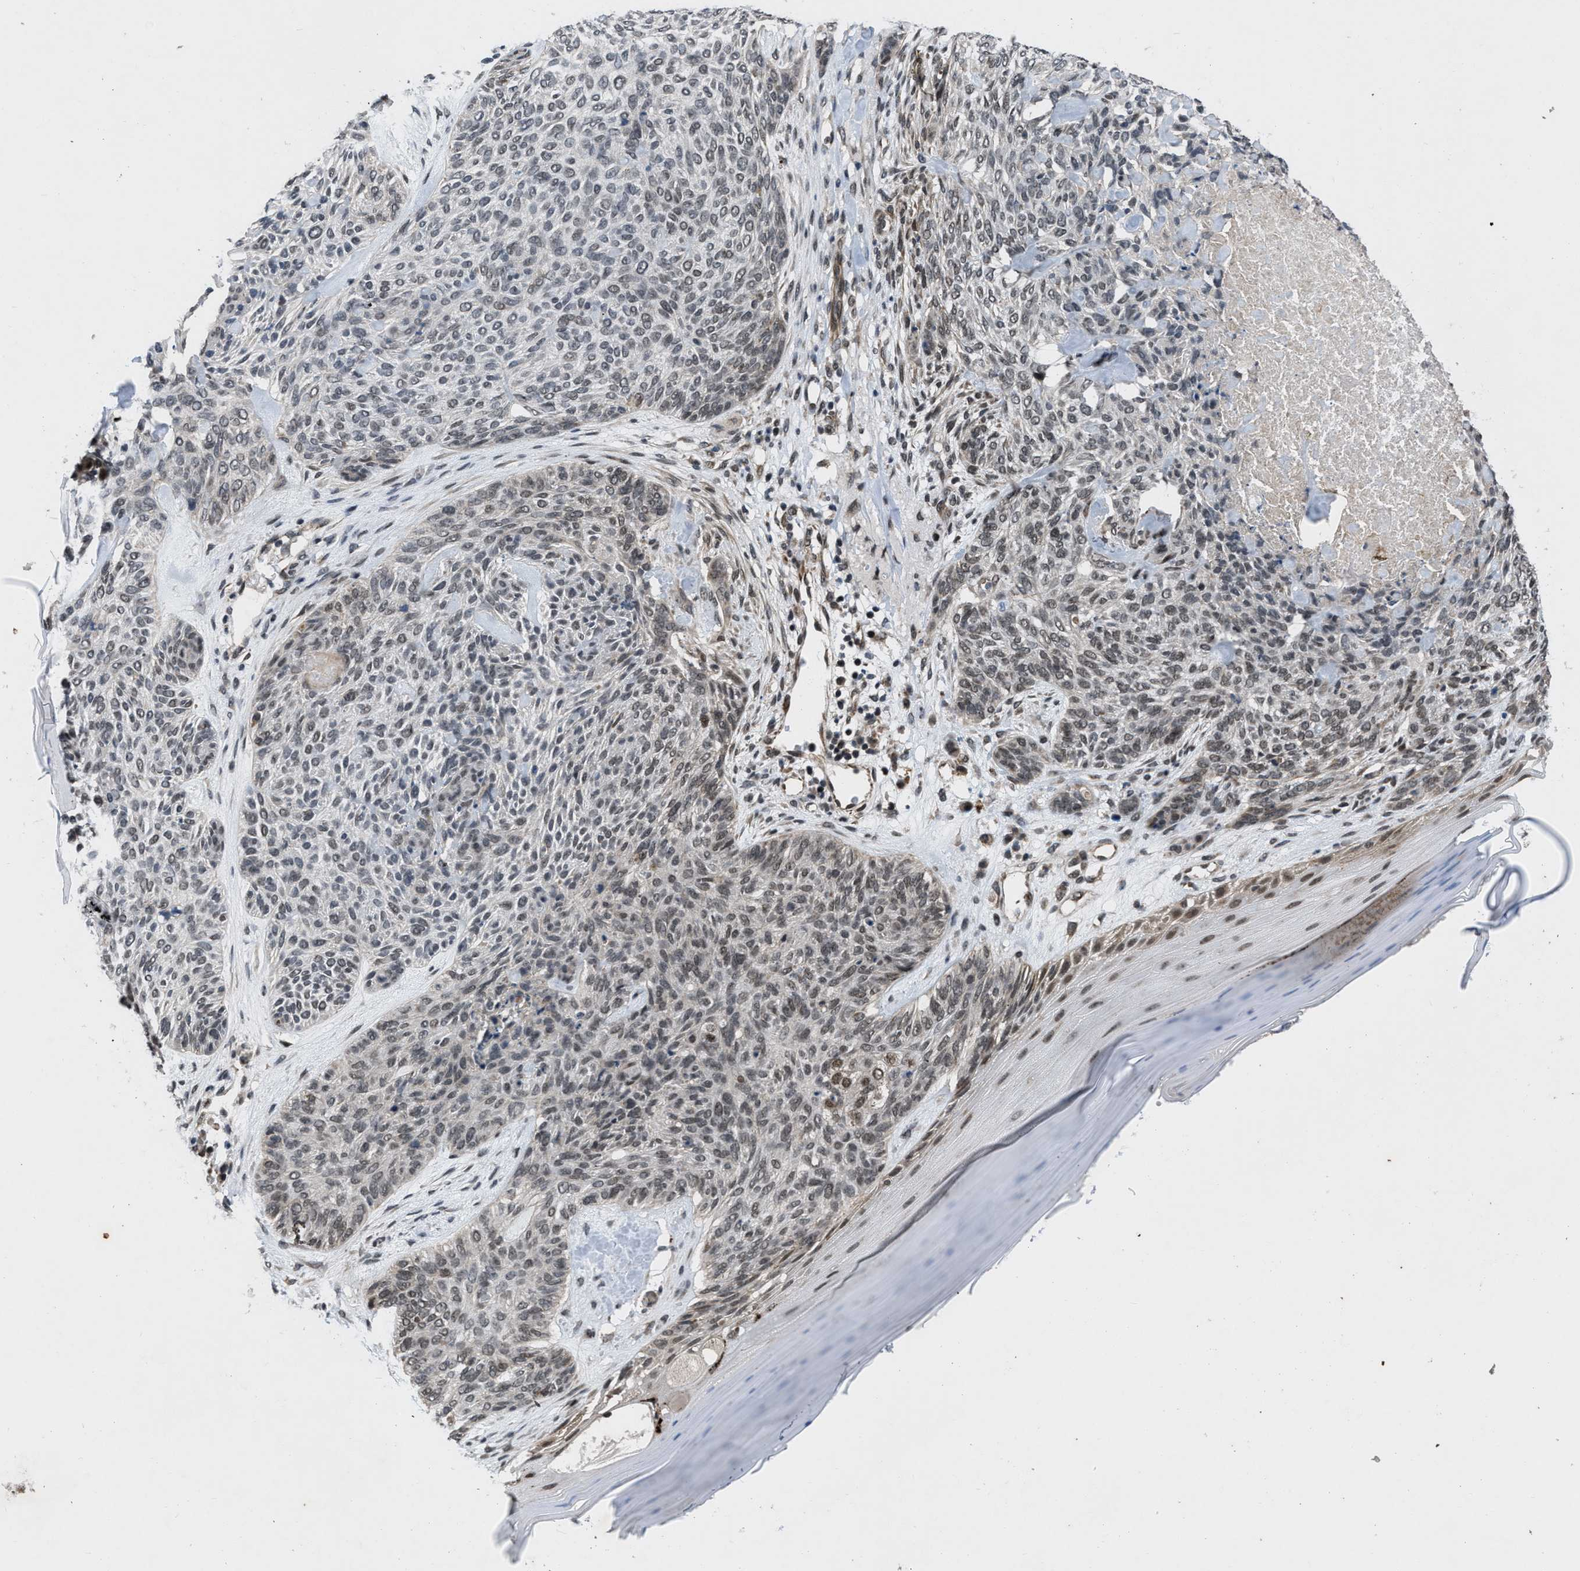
{"staining": {"intensity": "weak", "quantity": "<25%", "location": "nuclear"}, "tissue": "skin cancer", "cell_type": "Tumor cells", "image_type": "cancer", "snomed": [{"axis": "morphology", "description": "Basal cell carcinoma"}, {"axis": "topography", "description": "Skin"}], "caption": "Human skin cancer stained for a protein using IHC exhibits no expression in tumor cells.", "gene": "ZNHIT1", "patient": {"sex": "male", "age": 55}}